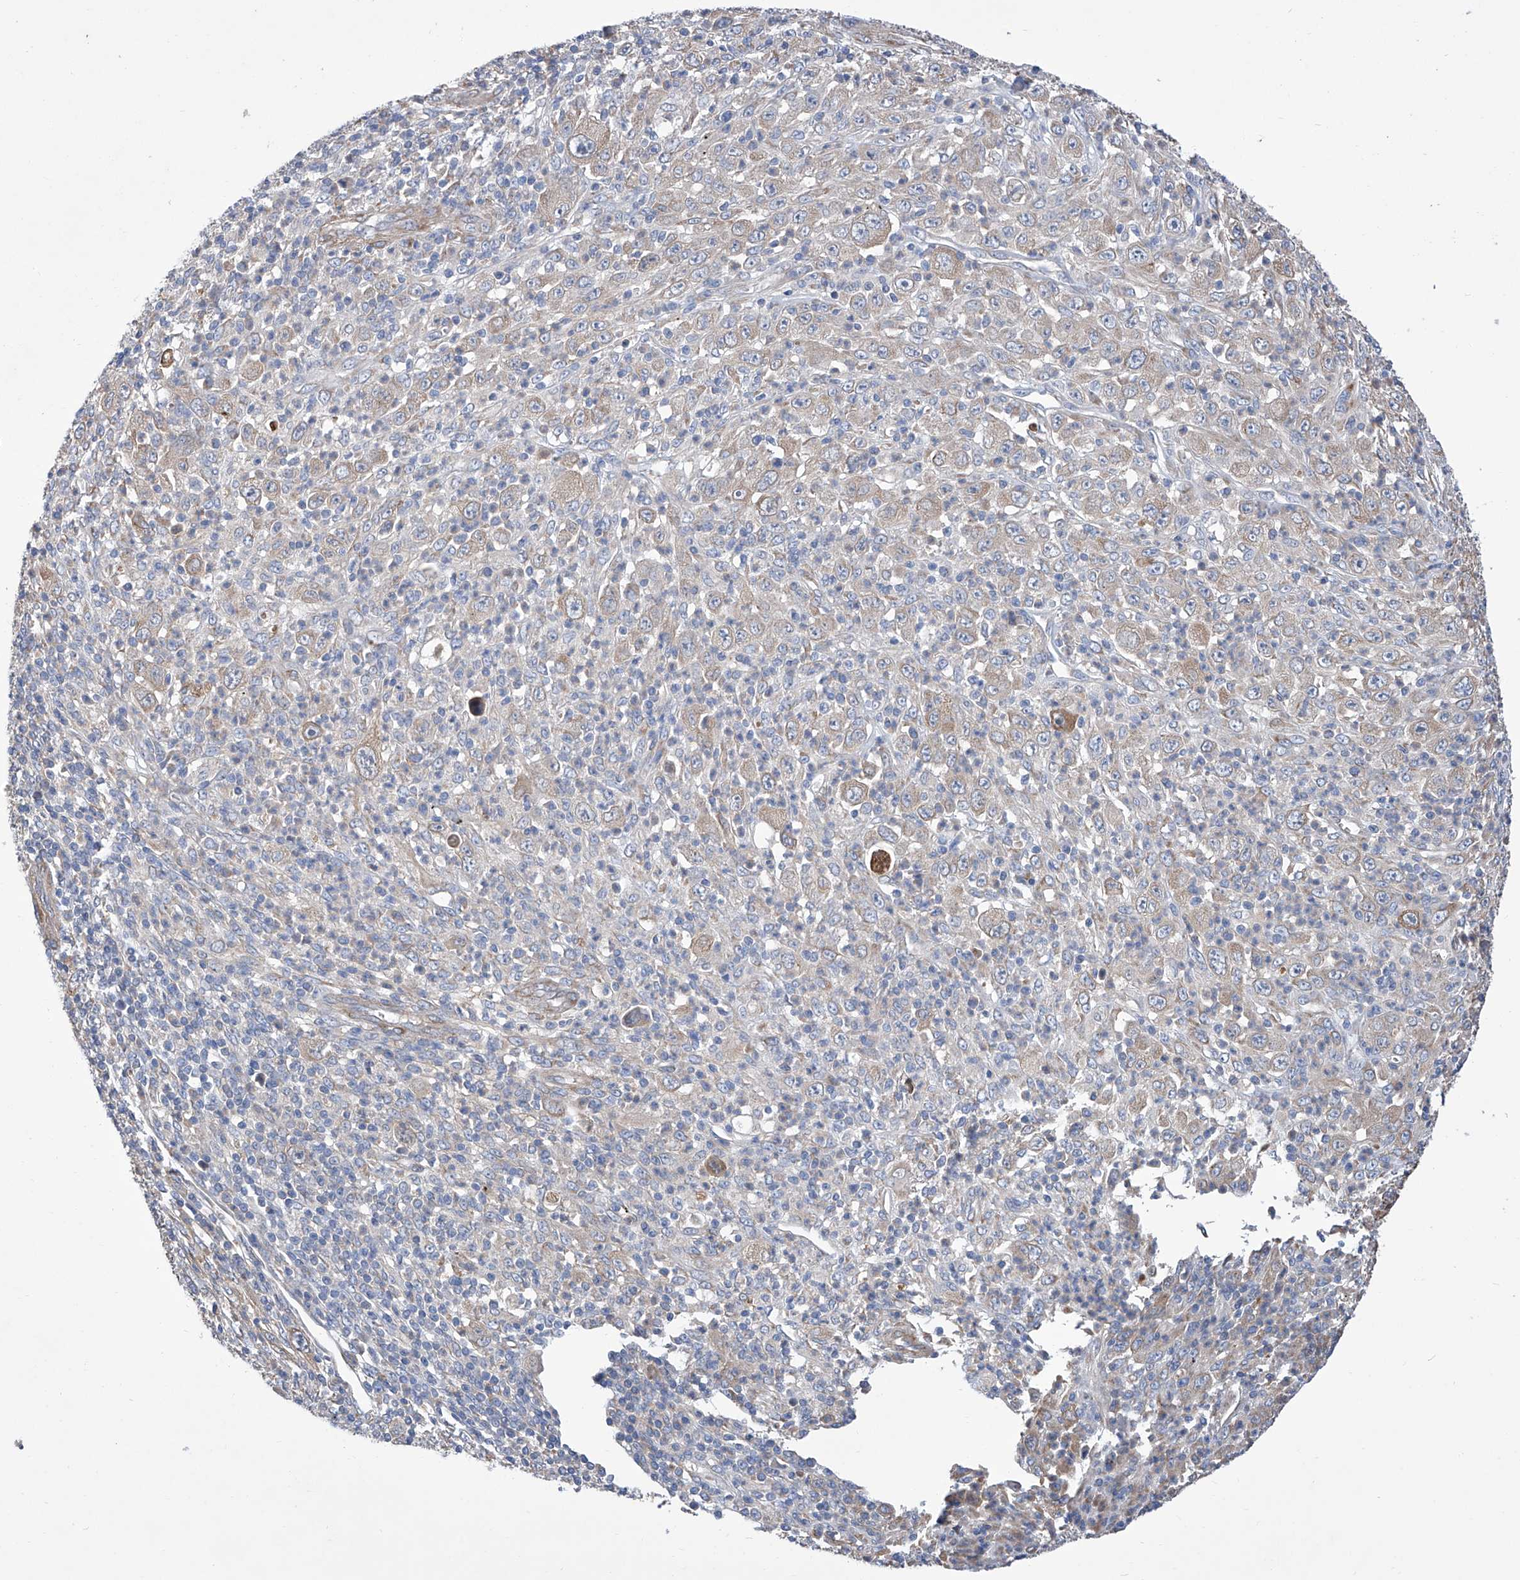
{"staining": {"intensity": "weak", "quantity": "25%-75%", "location": "cytoplasmic/membranous"}, "tissue": "melanoma", "cell_type": "Tumor cells", "image_type": "cancer", "snomed": [{"axis": "morphology", "description": "Malignant melanoma, Metastatic site"}, {"axis": "topography", "description": "Skin"}], "caption": "Weak cytoplasmic/membranous expression is present in approximately 25%-75% of tumor cells in malignant melanoma (metastatic site). The staining was performed using DAB to visualize the protein expression in brown, while the nuclei were stained in blue with hematoxylin (Magnification: 20x).", "gene": "SMS", "patient": {"sex": "female", "age": 56}}